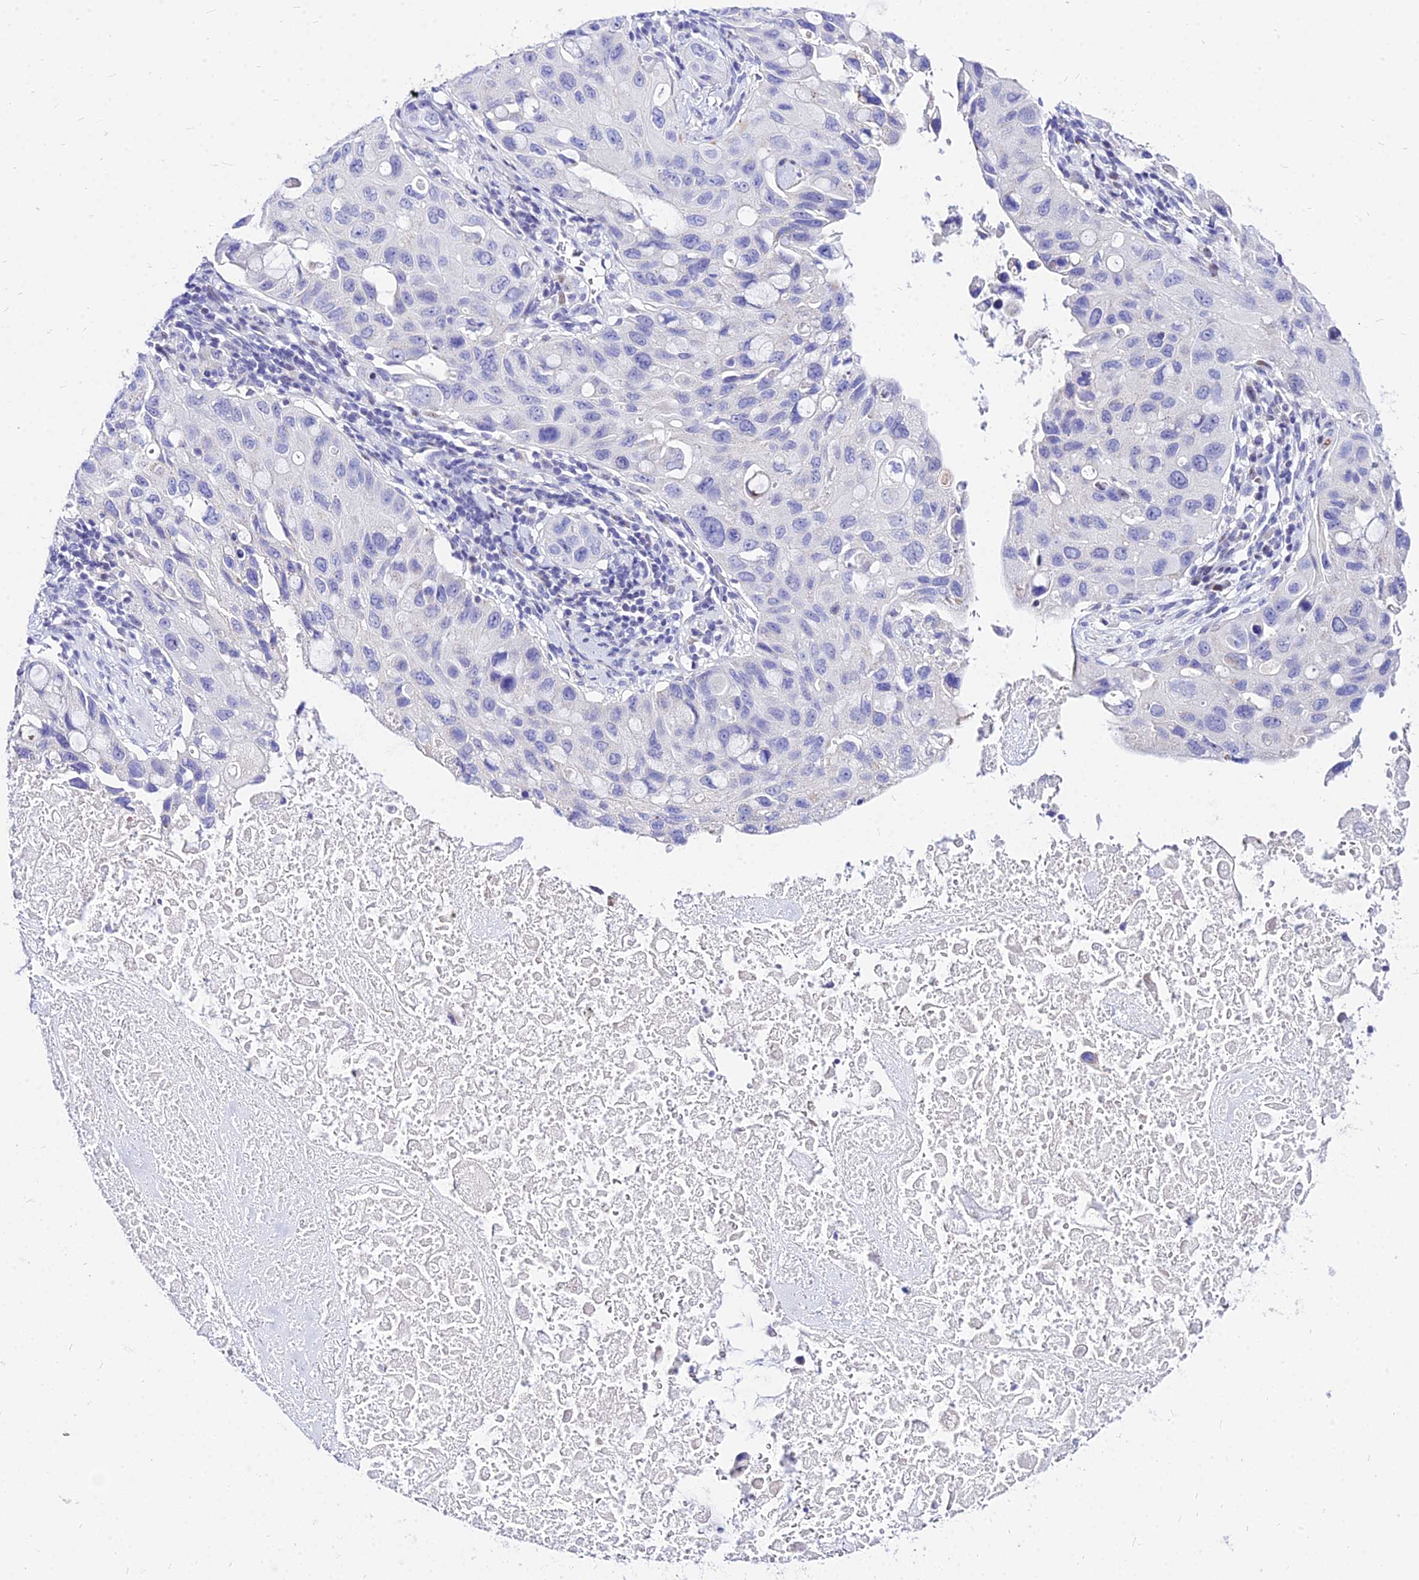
{"staining": {"intensity": "negative", "quantity": "none", "location": "none"}, "tissue": "lung cancer", "cell_type": "Tumor cells", "image_type": "cancer", "snomed": [{"axis": "morphology", "description": "Squamous cell carcinoma, NOS"}, {"axis": "topography", "description": "Lung"}], "caption": "Squamous cell carcinoma (lung) was stained to show a protein in brown. There is no significant staining in tumor cells.", "gene": "CARD18", "patient": {"sex": "female", "age": 73}}